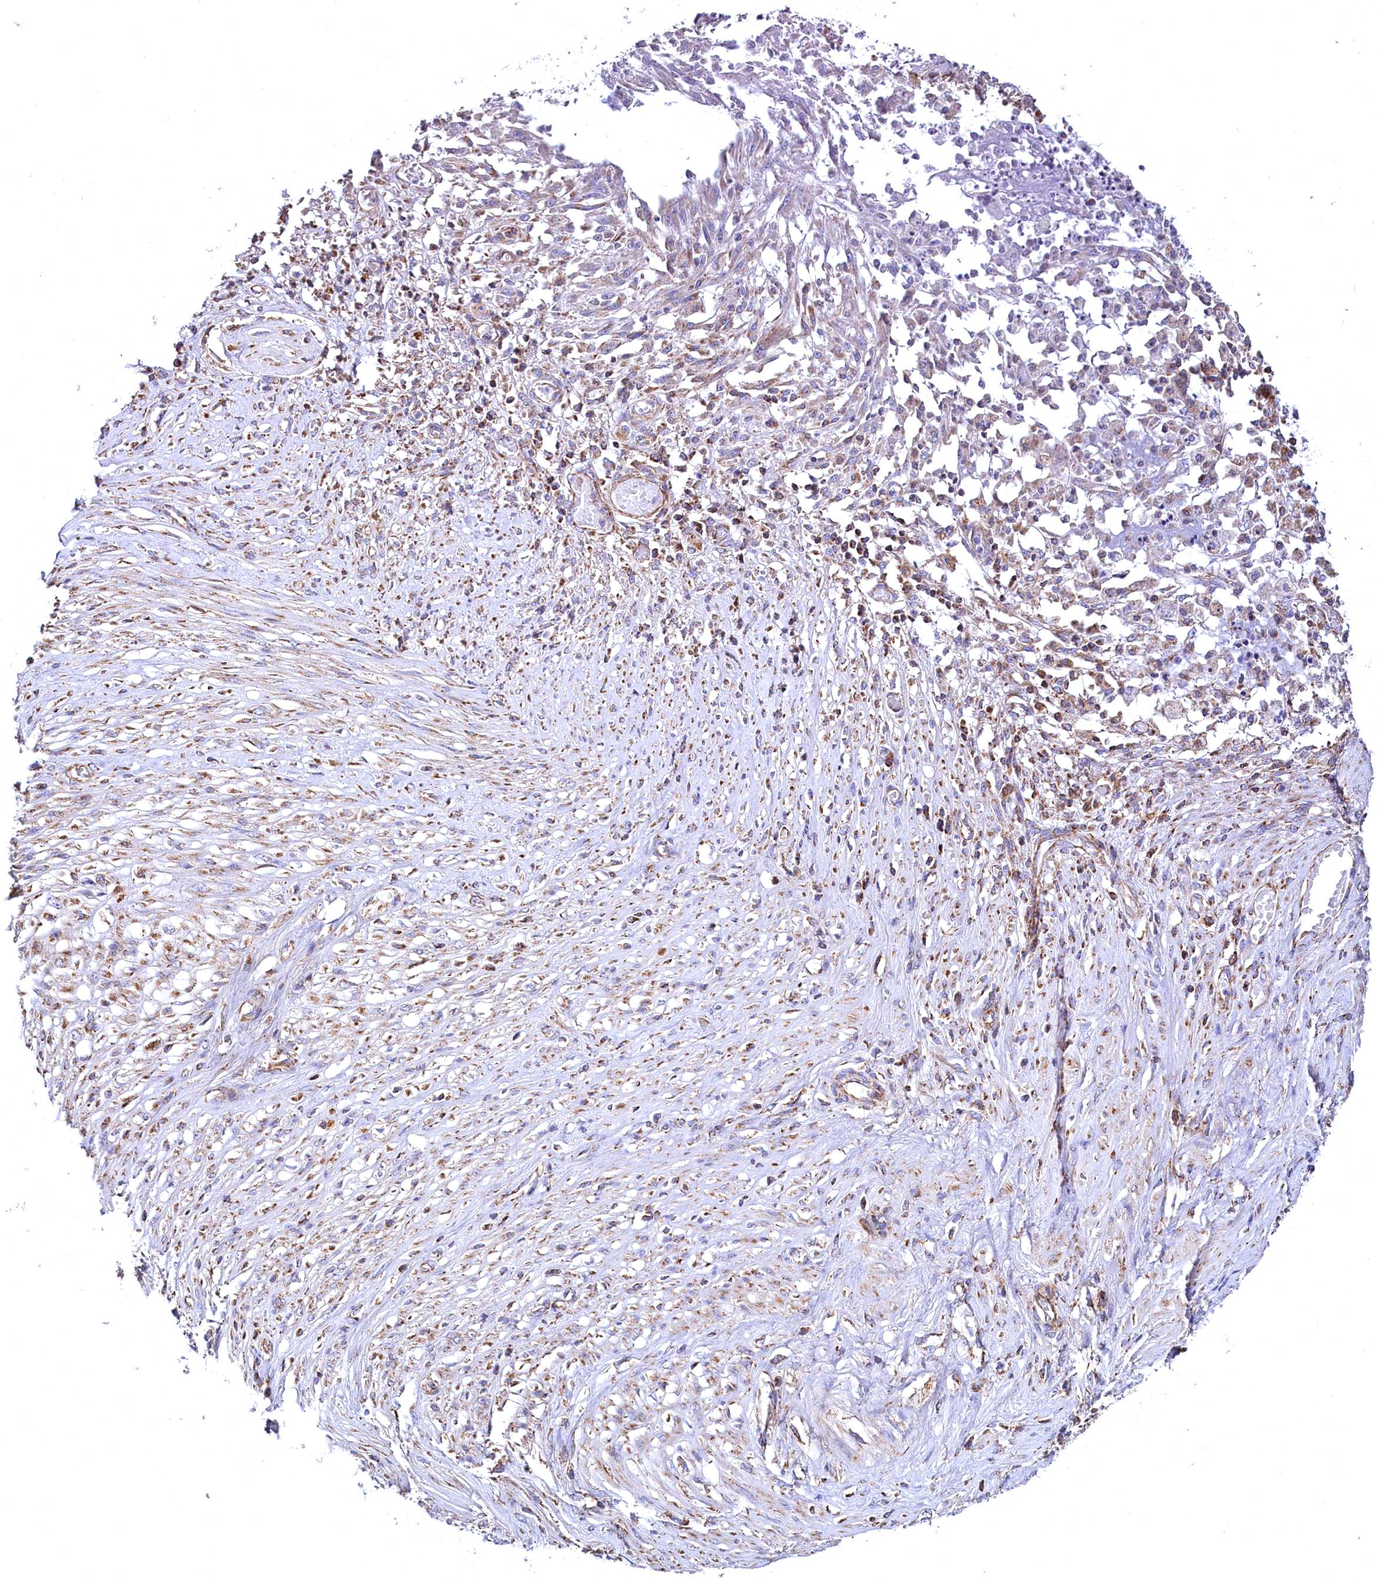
{"staining": {"intensity": "moderate", "quantity": "25%-75%", "location": "cytoplasmic/membranous"}, "tissue": "stomach cancer", "cell_type": "Tumor cells", "image_type": "cancer", "snomed": [{"axis": "morphology", "description": "Adenocarcinoma, NOS"}, {"axis": "morphology", "description": "Adenocarcinoma, High grade"}, {"axis": "topography", "description": "Stomach, upper"}, {"axis": "topography", "description": "Stomach, lower"}], "caption": "A brown stain labels moderate cytoplasmic/membranous staining of a protein in human stomach high-grade adenocarcinoma tumor cells.", "gene": "NUDT15", "patient": {"sex": "female", "age": 65}}